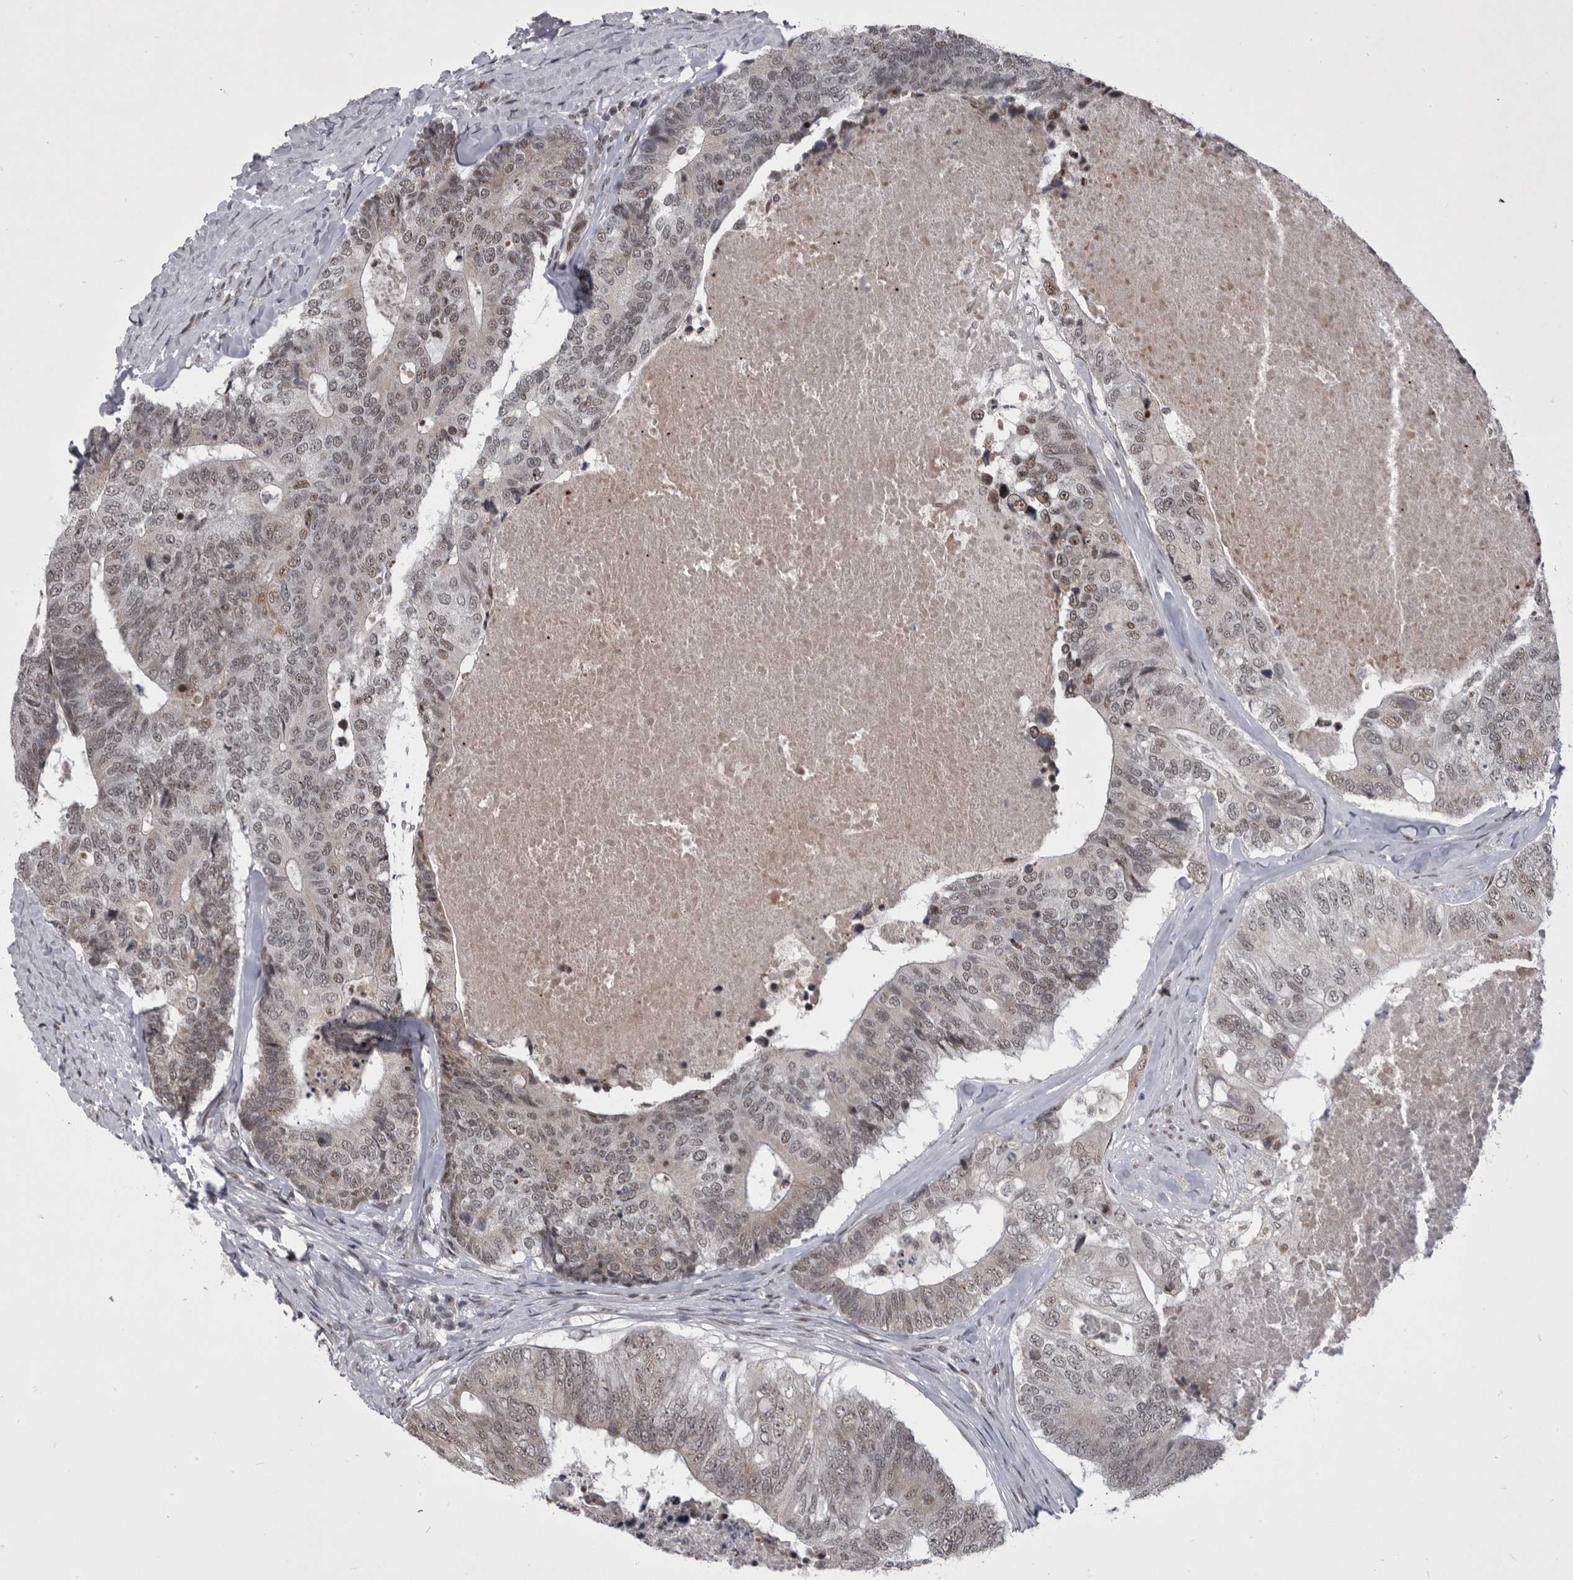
{"staining": {"intensity": "weak", "quantity": "25%-75%", "location": "nuclear"}, "tissue": "colorectal cancer", "cell_type": "Tumor cells", "image_type": "cancer", "snomed": [{"axis": "morphology", "description": "Adenocarcinoma, NOS"}, {"axis": "topography", "description": "Colon"}], "caption": "This is an image of immunohistochemistry (IHC) staining of colorectal cancer (adenocarcinoma), which shows weak staining in the nuclear of tumor cells.", "gene": "PRPF3", "patient": {"sex": "female", "age": 67}}